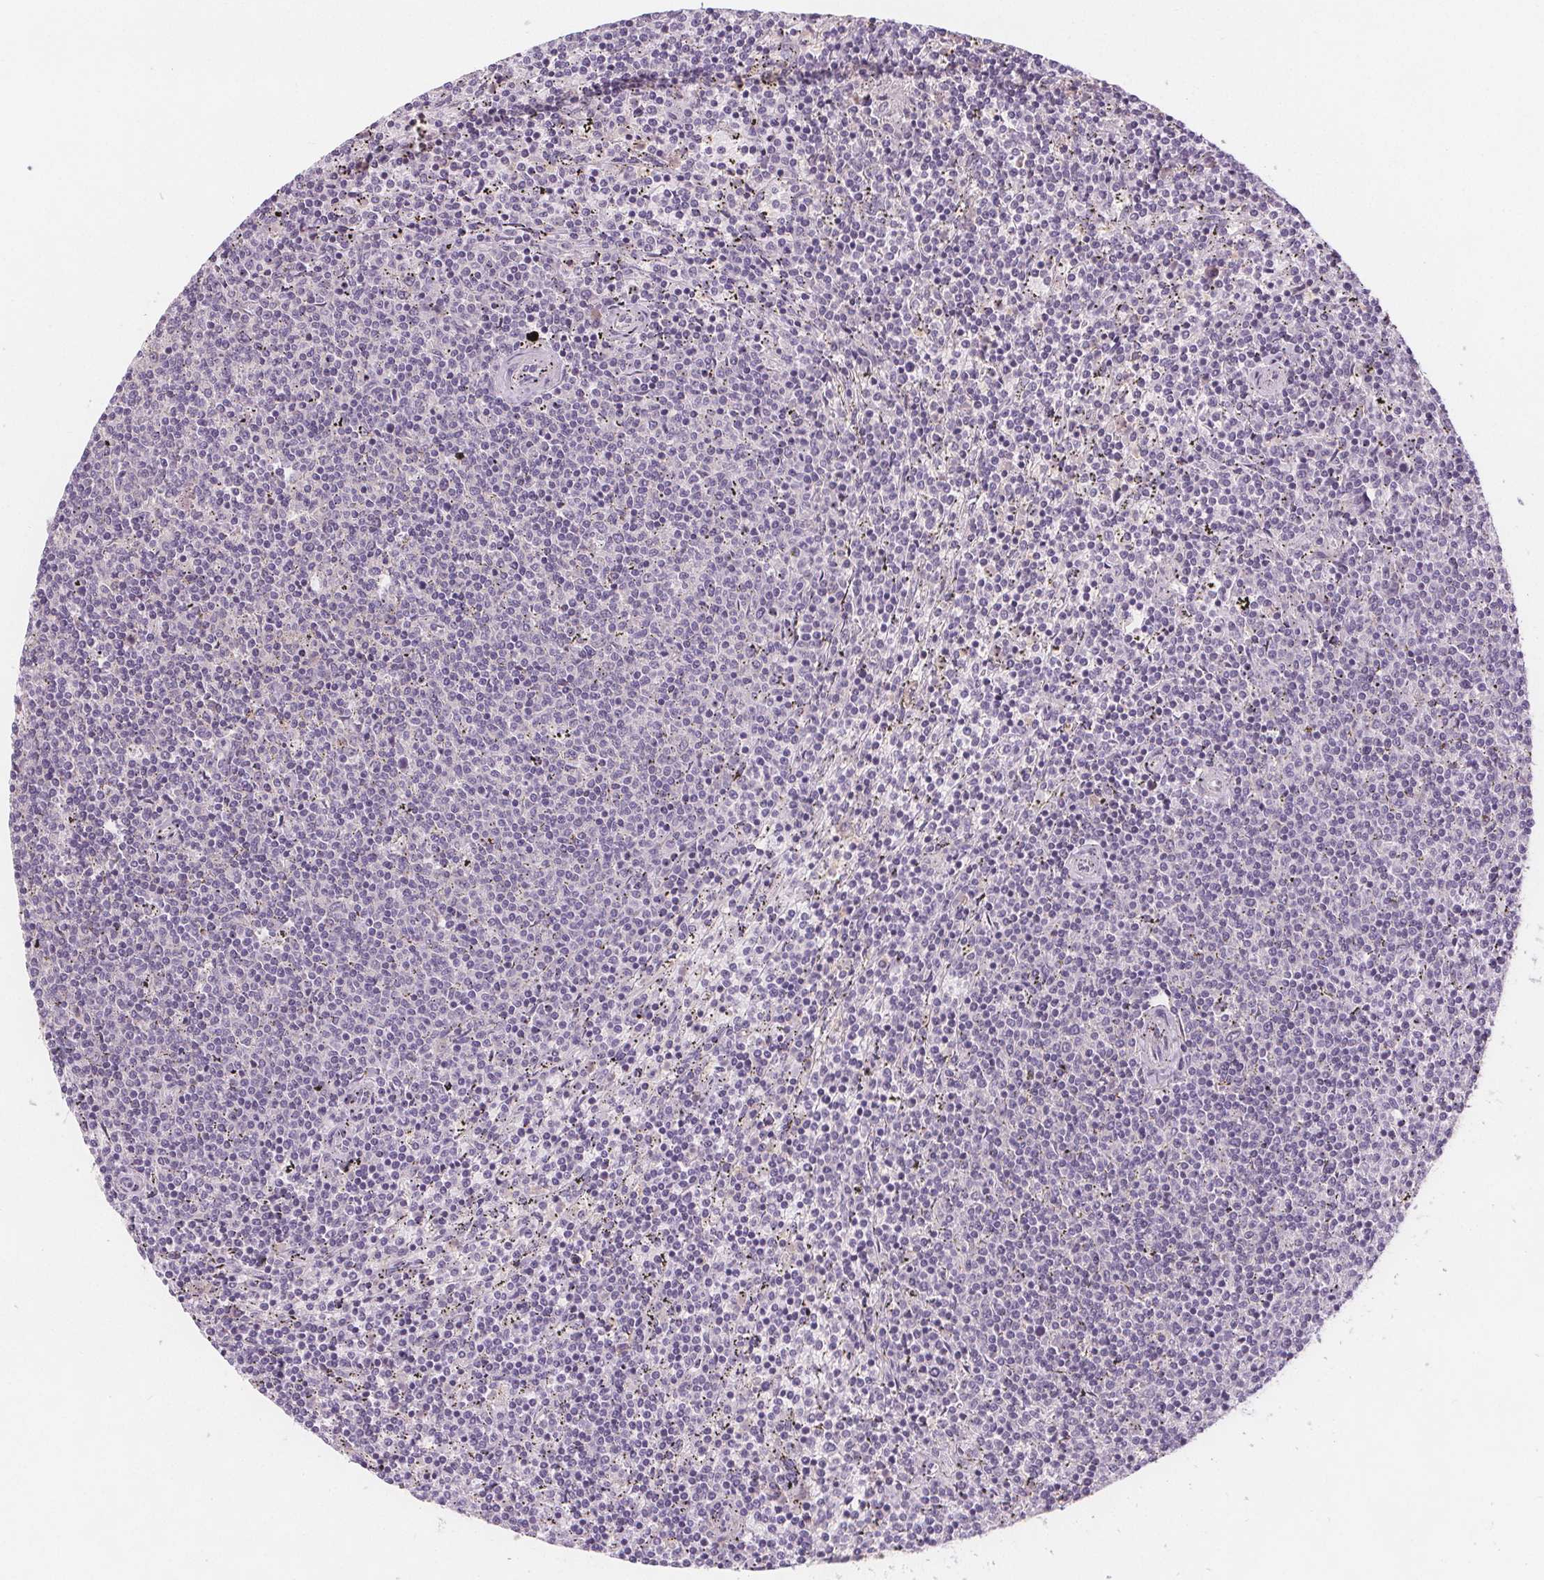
{"staining": {"intensity": "negative", "quantity": "none", "location": "none"}, "tissue": "lymphoma", "cell_type": "Tumor cells", "image_type": "cancer", "snomed": [{"axis": "morphology", "description": "Malignant lymphoma, non-Hodgkin's type, Low grade"}, {"axis": "topography", "description": "Spleen"}], "caption": "Tumor cells are negative for protein expression in human malignant lymphoma, non-Hodgkin's type (low-grade).", "gene": "TMEM80", "patient": {"sex": "female", "age": 50}}